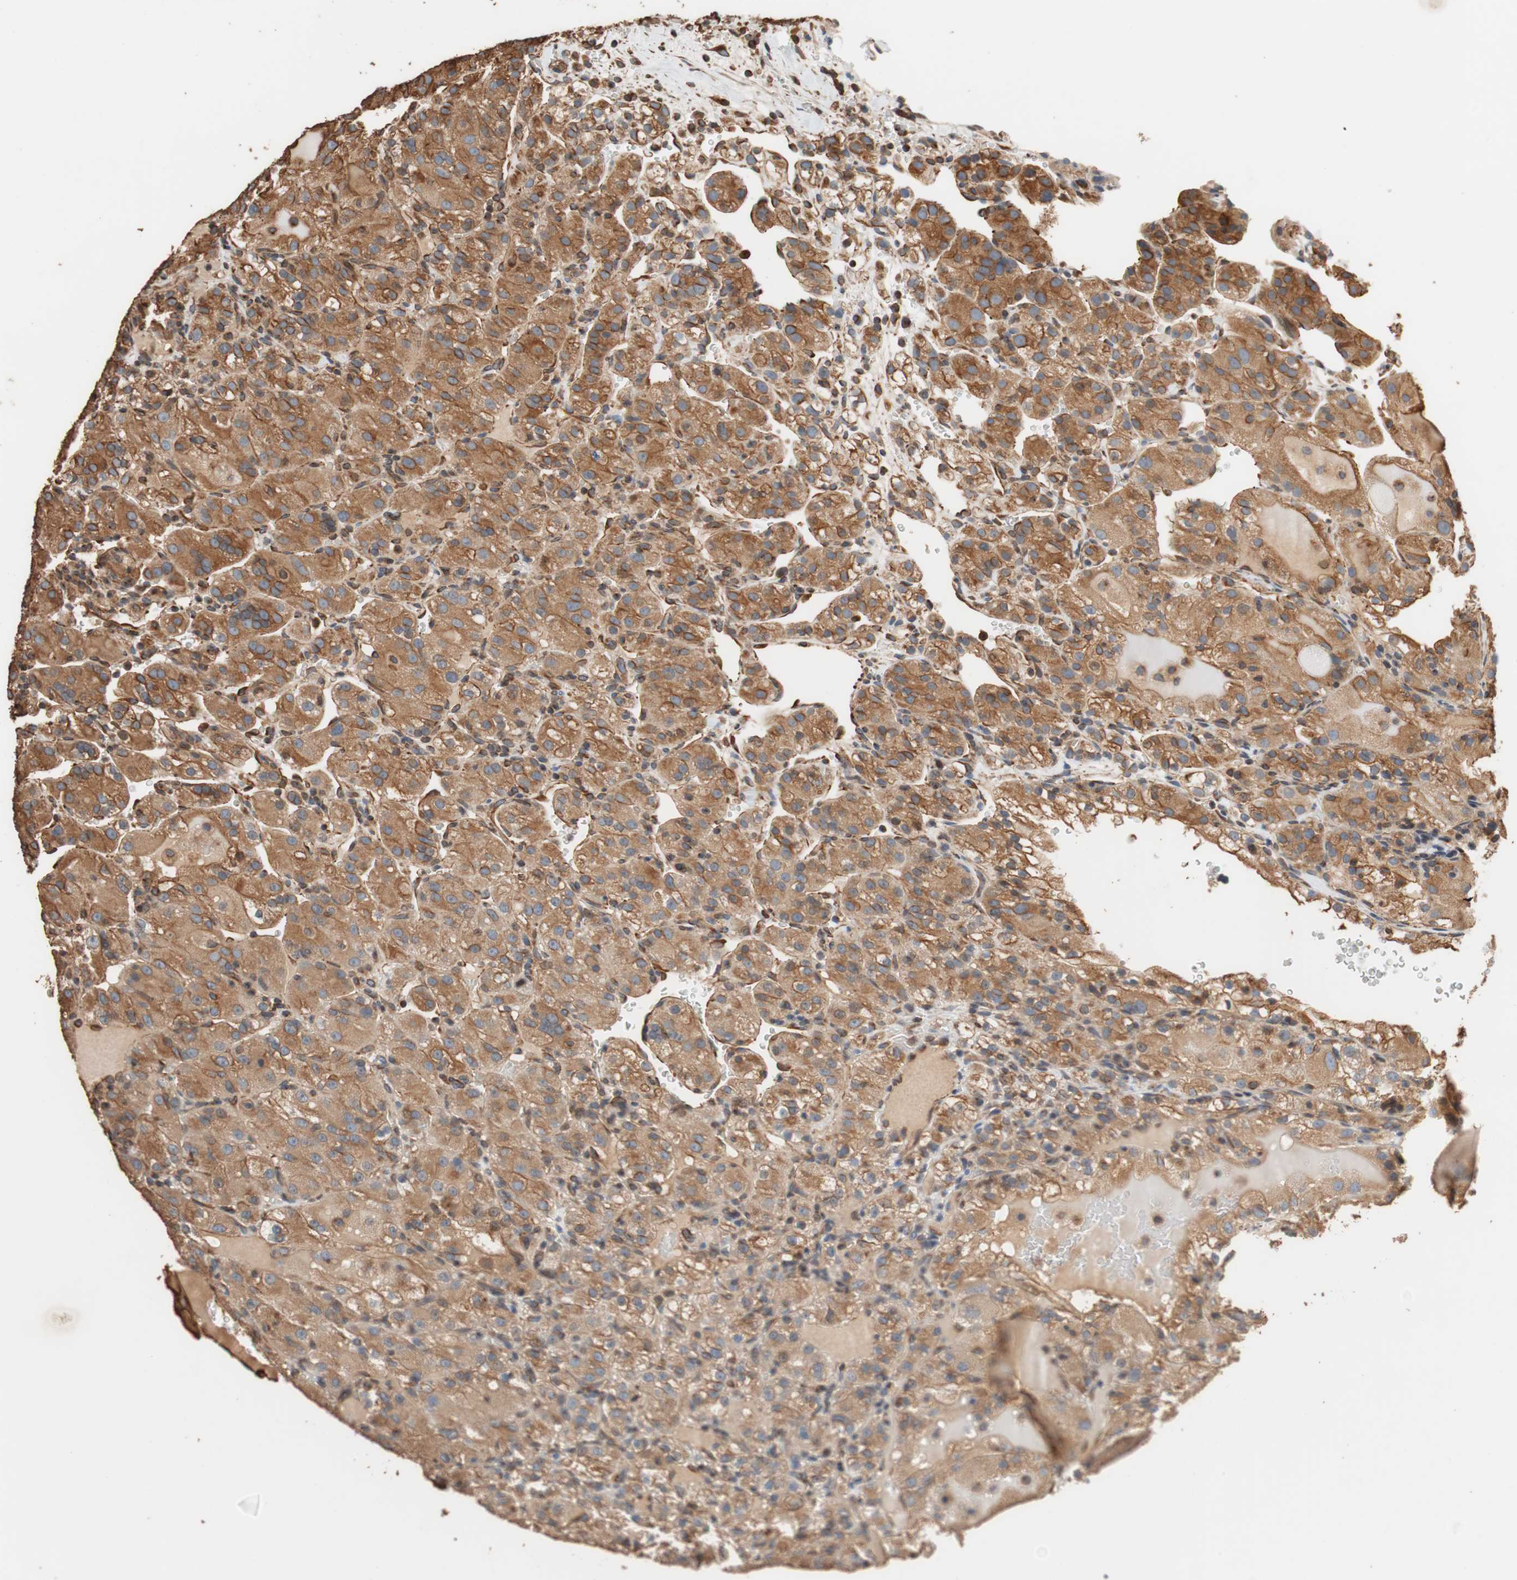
{"staining": {"intensity": "moderate", "quantity": ">75%", "location": "cytoplasmic/membranous"}, "tissue": "renal cancer", "cell_type": "Tumor cells", "image_type": "cancer", "snomed": [{"axis": "morphology", "description": "Normal tissue, NOS"}, {"axis": "morphology", "description": "Adenocarcinoma, NOS"}, {"axis": "topography", "description": "Kidney"}], "caption": "Human adenocarcinoma (renal) stained for a protein (brown) reveals moderate cytoplasmic/membranous positive positivity in about >75% of tumor cells.", "gene": "TUBB", "patient": {"sex": "male", "age": 61}}